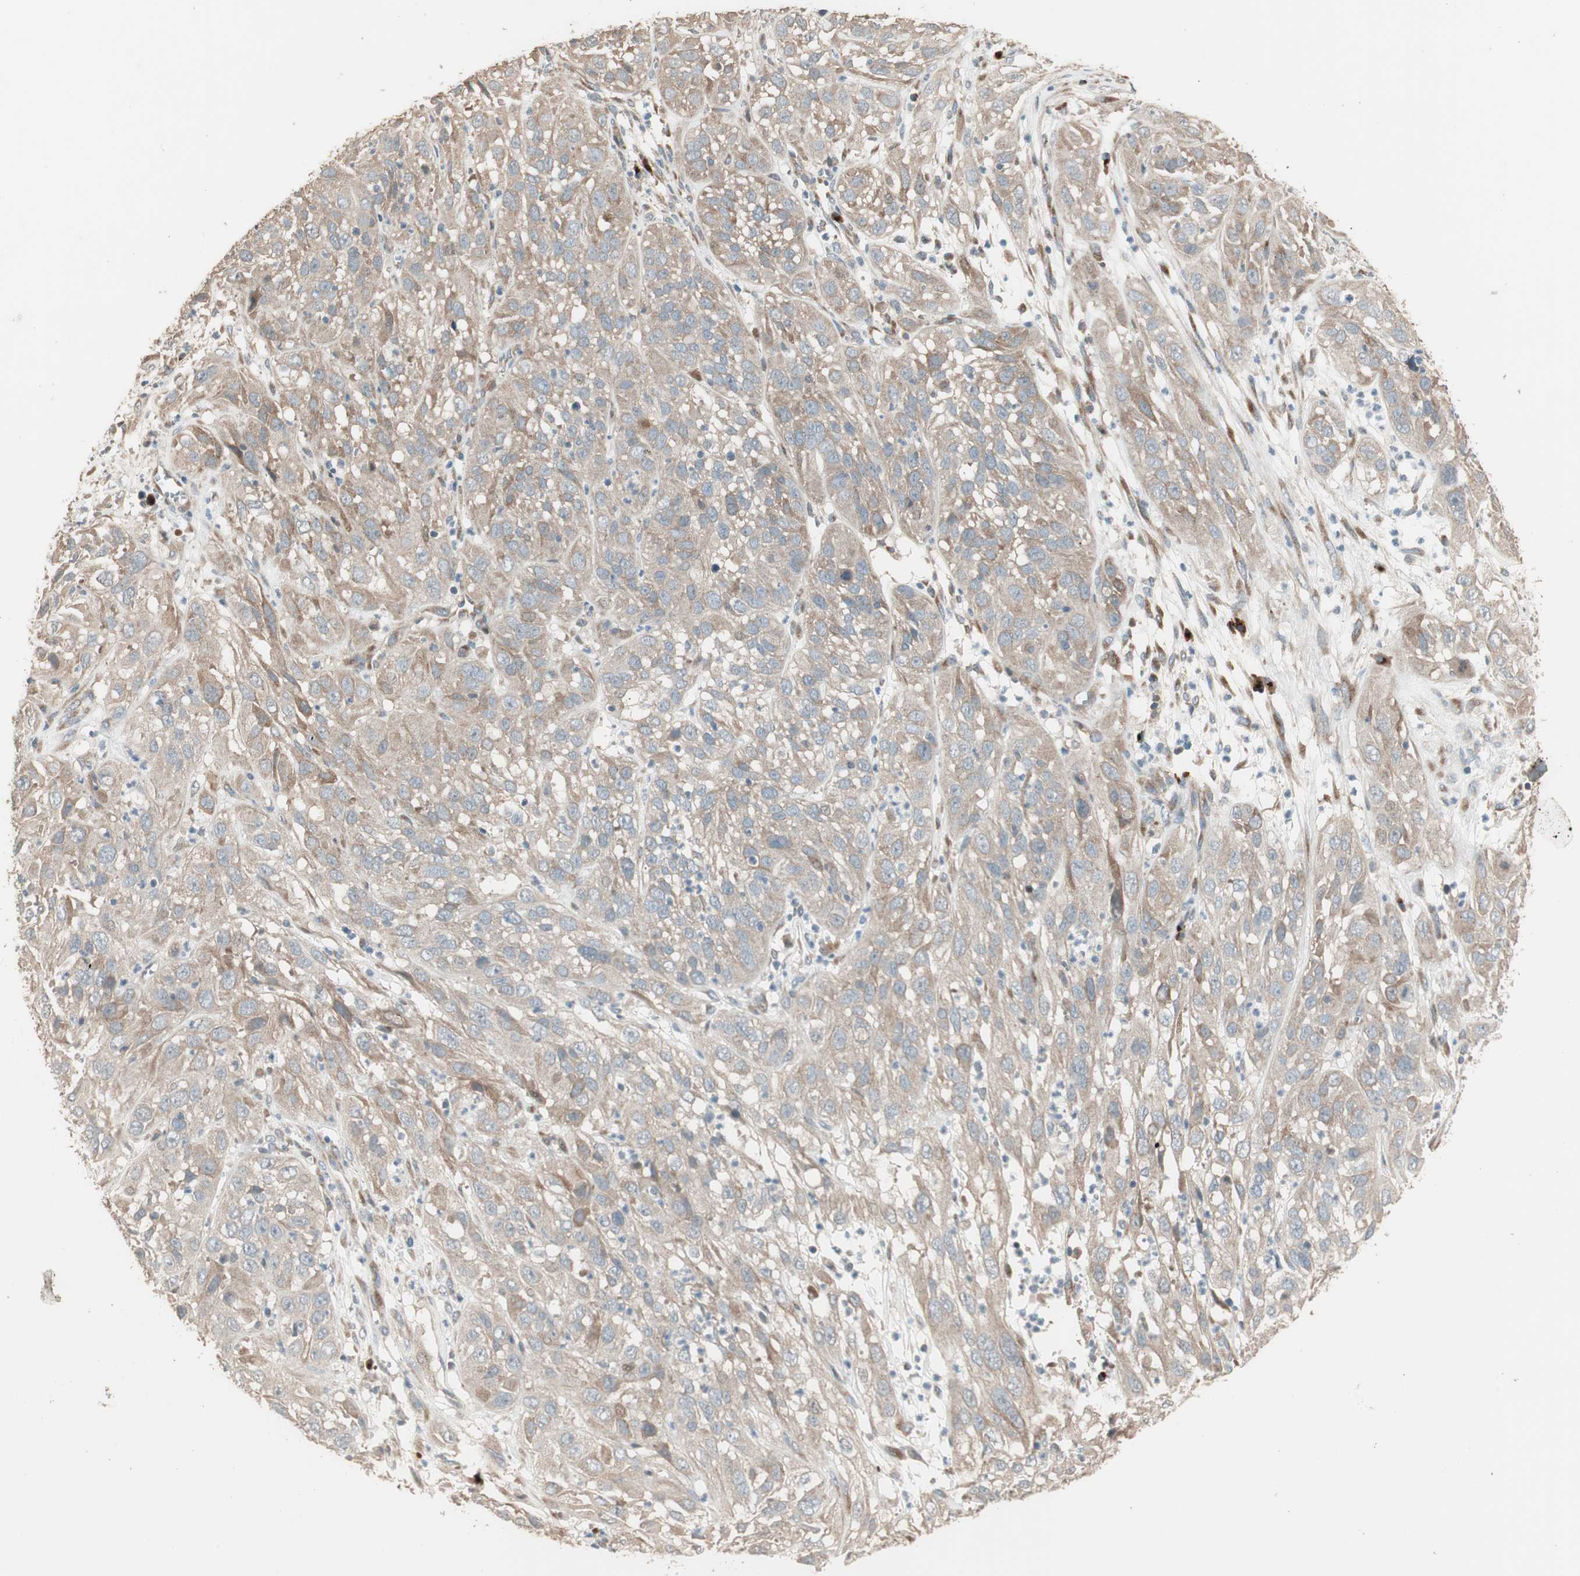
{"staining": {"intensity": "moderate", "quantity": ">75%", "location": "cytoplasmic/membranous"}, "tissue": "cervical cancer", "cell_type": "Tumor cells", "image_type": "cancer", "snomed": [{"axis": "morphology", "description": "Squamous cell carcinoma, NOS"}, {"axis": "topography", "description": "Cervix"}], "caption": "The histopathology image demonstrates immunohistochemical staining of cervical cancer (squamous cell carcinoma). There is moderate cytoplasmic/membranous staining is identified in approximately >75% of tumor cells.", "gene": "RARRES1", "patient": {"sex": "female", "age": 32}}